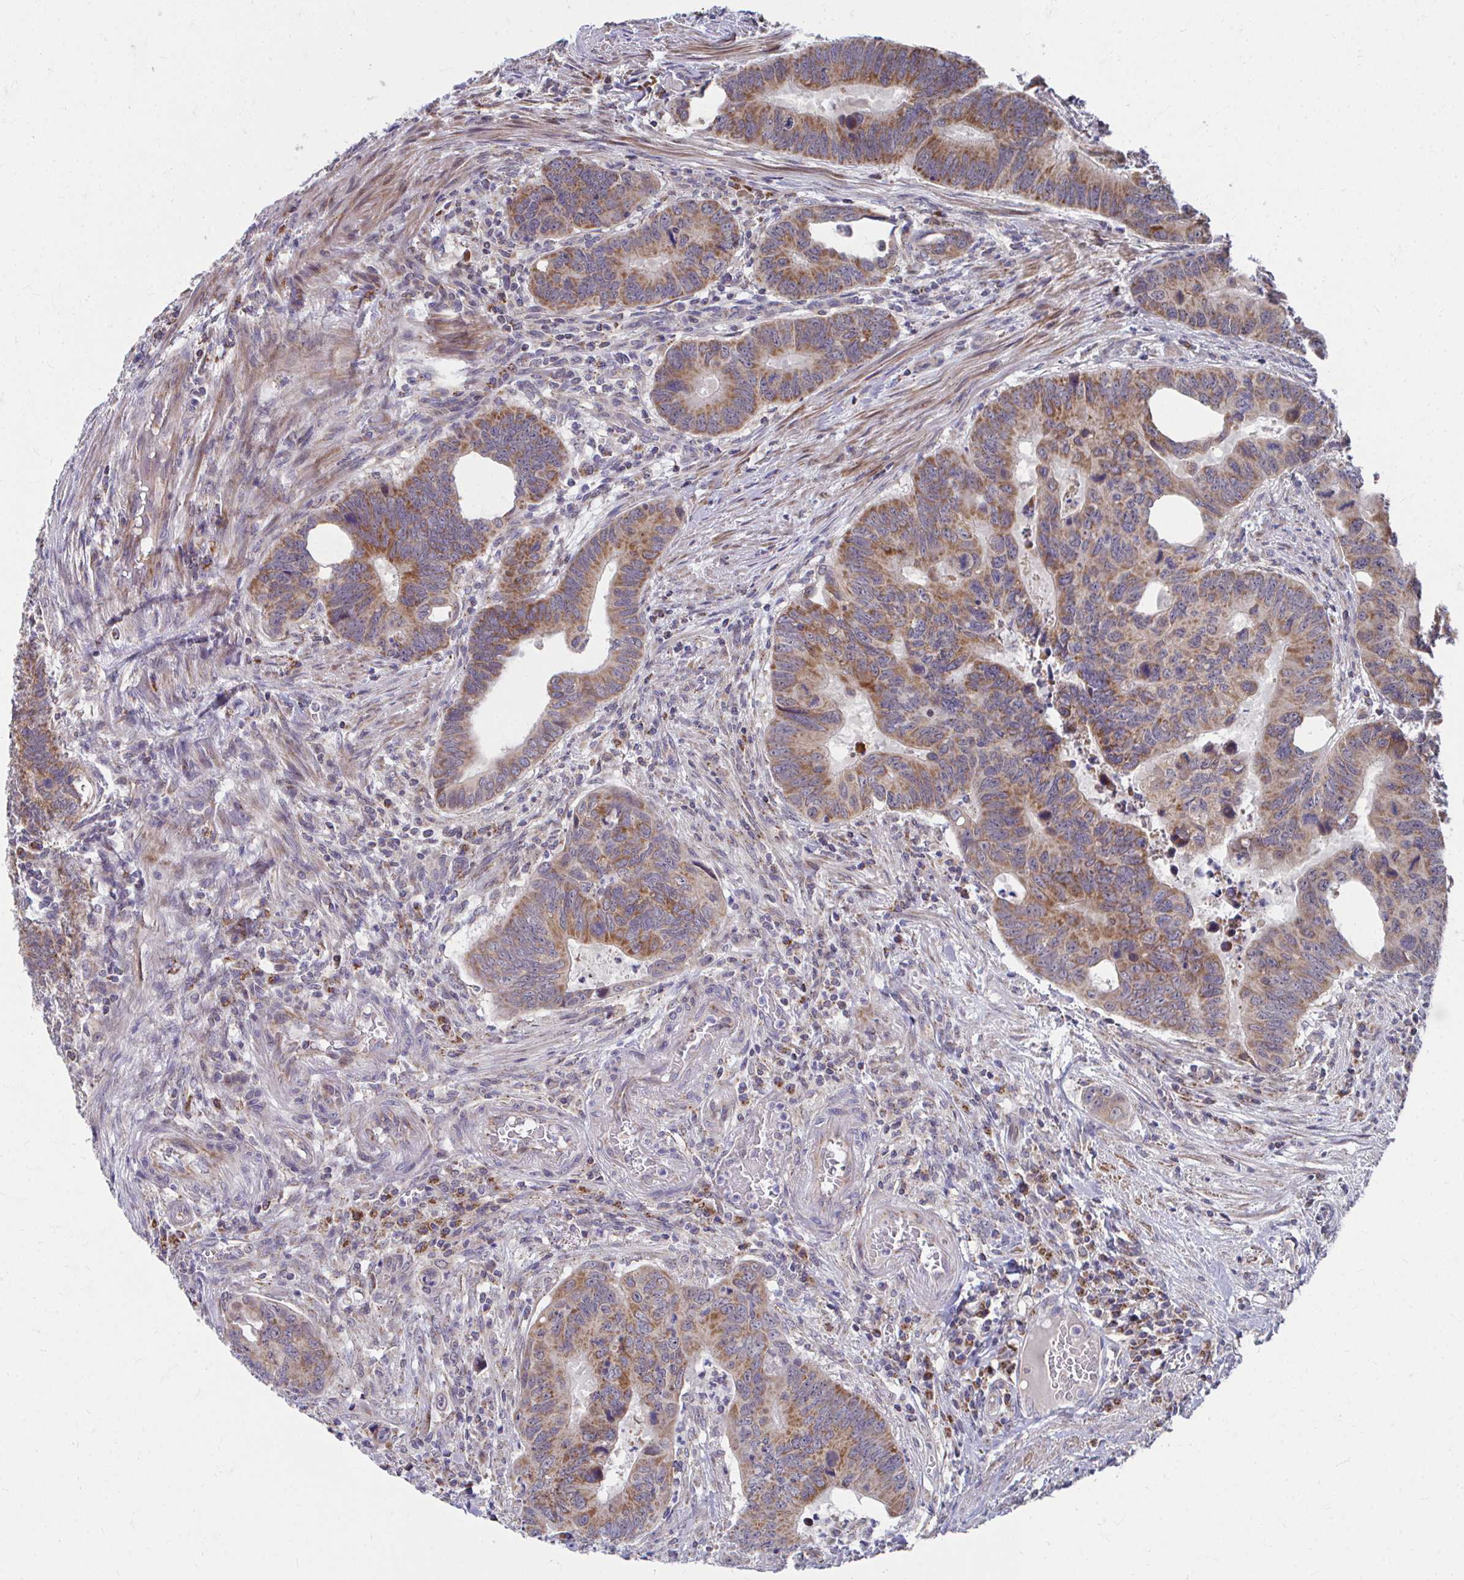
{"staining": {"intensity": "moderate", "quantity": ">75%", "location": "cytoplasmic/membranous"}, "tissue": "colorectal cancer", "cell_type": "Tumor cells", "image_type": "cancer", "snomed": [{"axis": "morphology", "description": "Adenocarcinoma, NOS"}, {"axis": "topography", "description": "Colon"}], "caption": "Brown immunohistochemical staining in human colorectal adenocarcinoma reveals moderate cytoplasmic/membranous expression in approximately >75% of tumor cells.", "gene": "PEX3", "patient": {"sex": "male", "age": 62}}